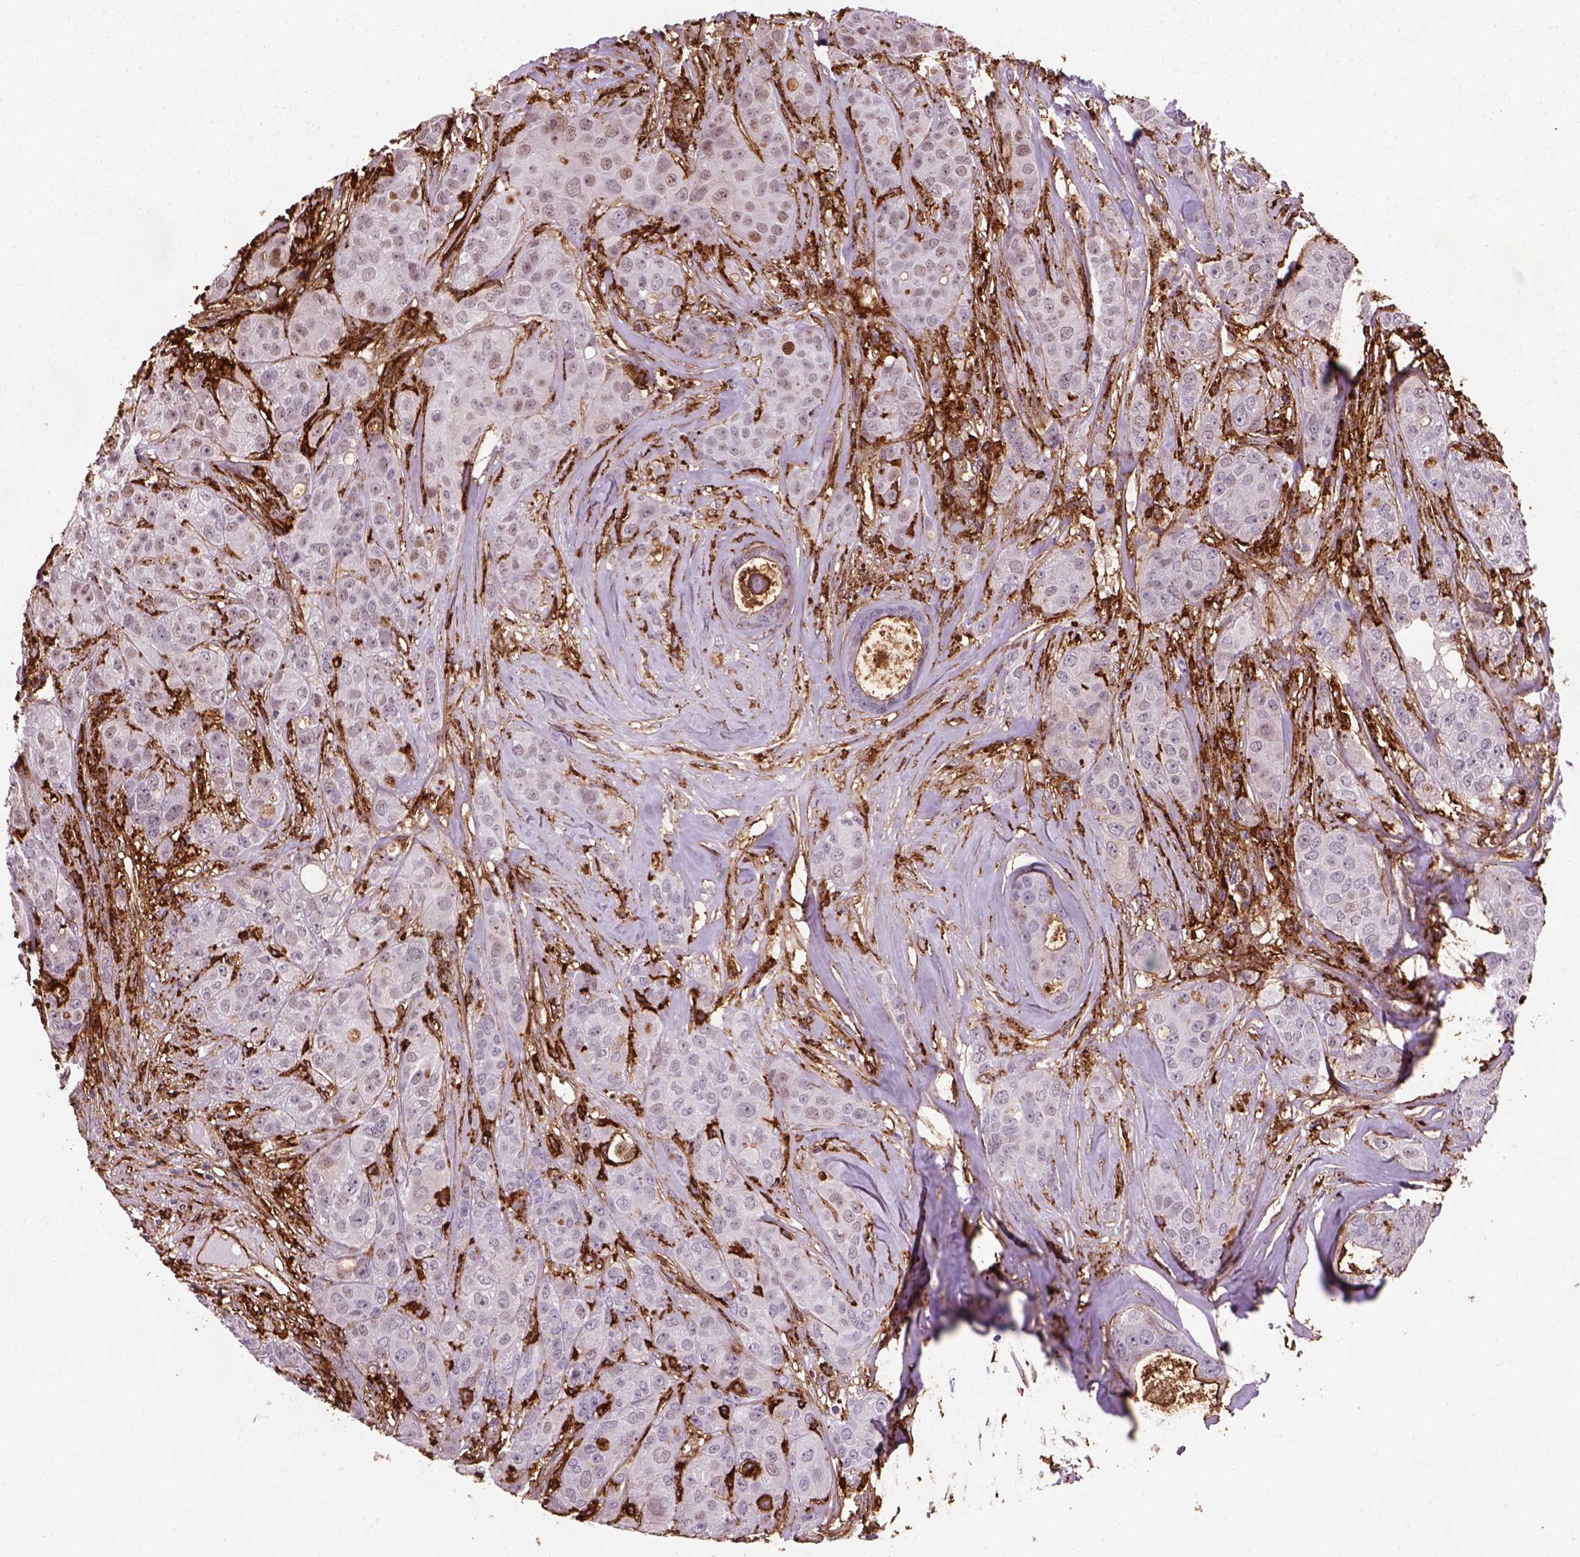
{"staining": {"intensity": "negative", "quantity": "none", "location": "none"}, "tissue": "breast cancer", "cell_type": "Tumor cells", "image_type": "cancer", "snomed": [{"axis": "morphology", "description": "Duct carcinoma"}, {"axis": "topography", "description": "Breast"}], "caption": "Histopathology image shows no significant protein expression in tumor cells of breast cancer.", "gene": "MARCKS", "patient": {"sex": "female", "age": 43}}